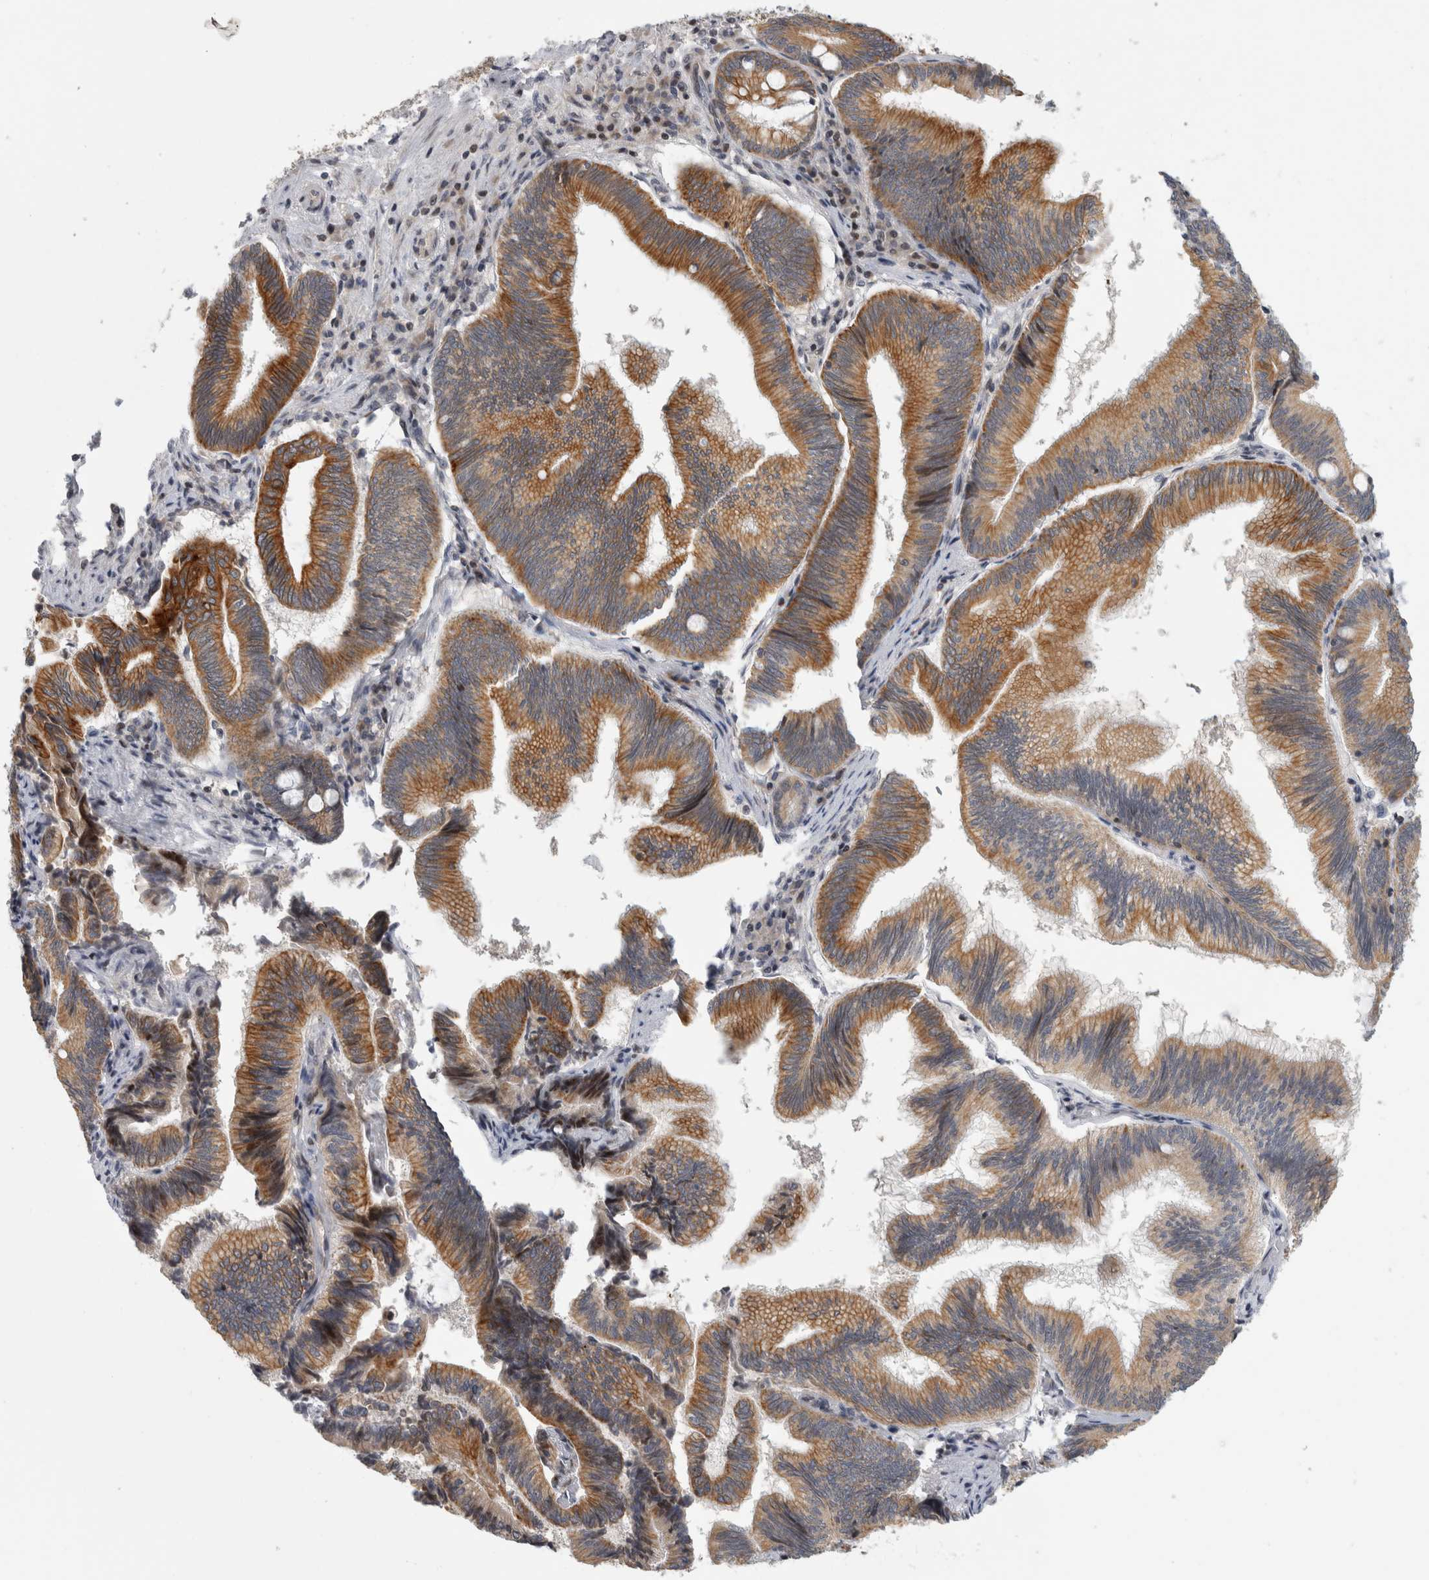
{"staining": {"intensity": "moderate", "quantity": ">75%", "location": "cytoplasmic/membranous"}, "tissue": "pancreatic cancer", "cell_type": "Tumor cells", "image_type": "cancer", "snomed": [{"axis": "morphology", "description": "Adenocarcinoma, NOS"}, {"axis": "topography", "description": "Pancreas"}], "caption": "A brown stain labels moderate cytoplasmic/membranous positivity of a protein in human adenocarcinoma (pancreatic) tumor cells.", "gene": "UTP25", "patient": {"sex": "male", "age": 82}}